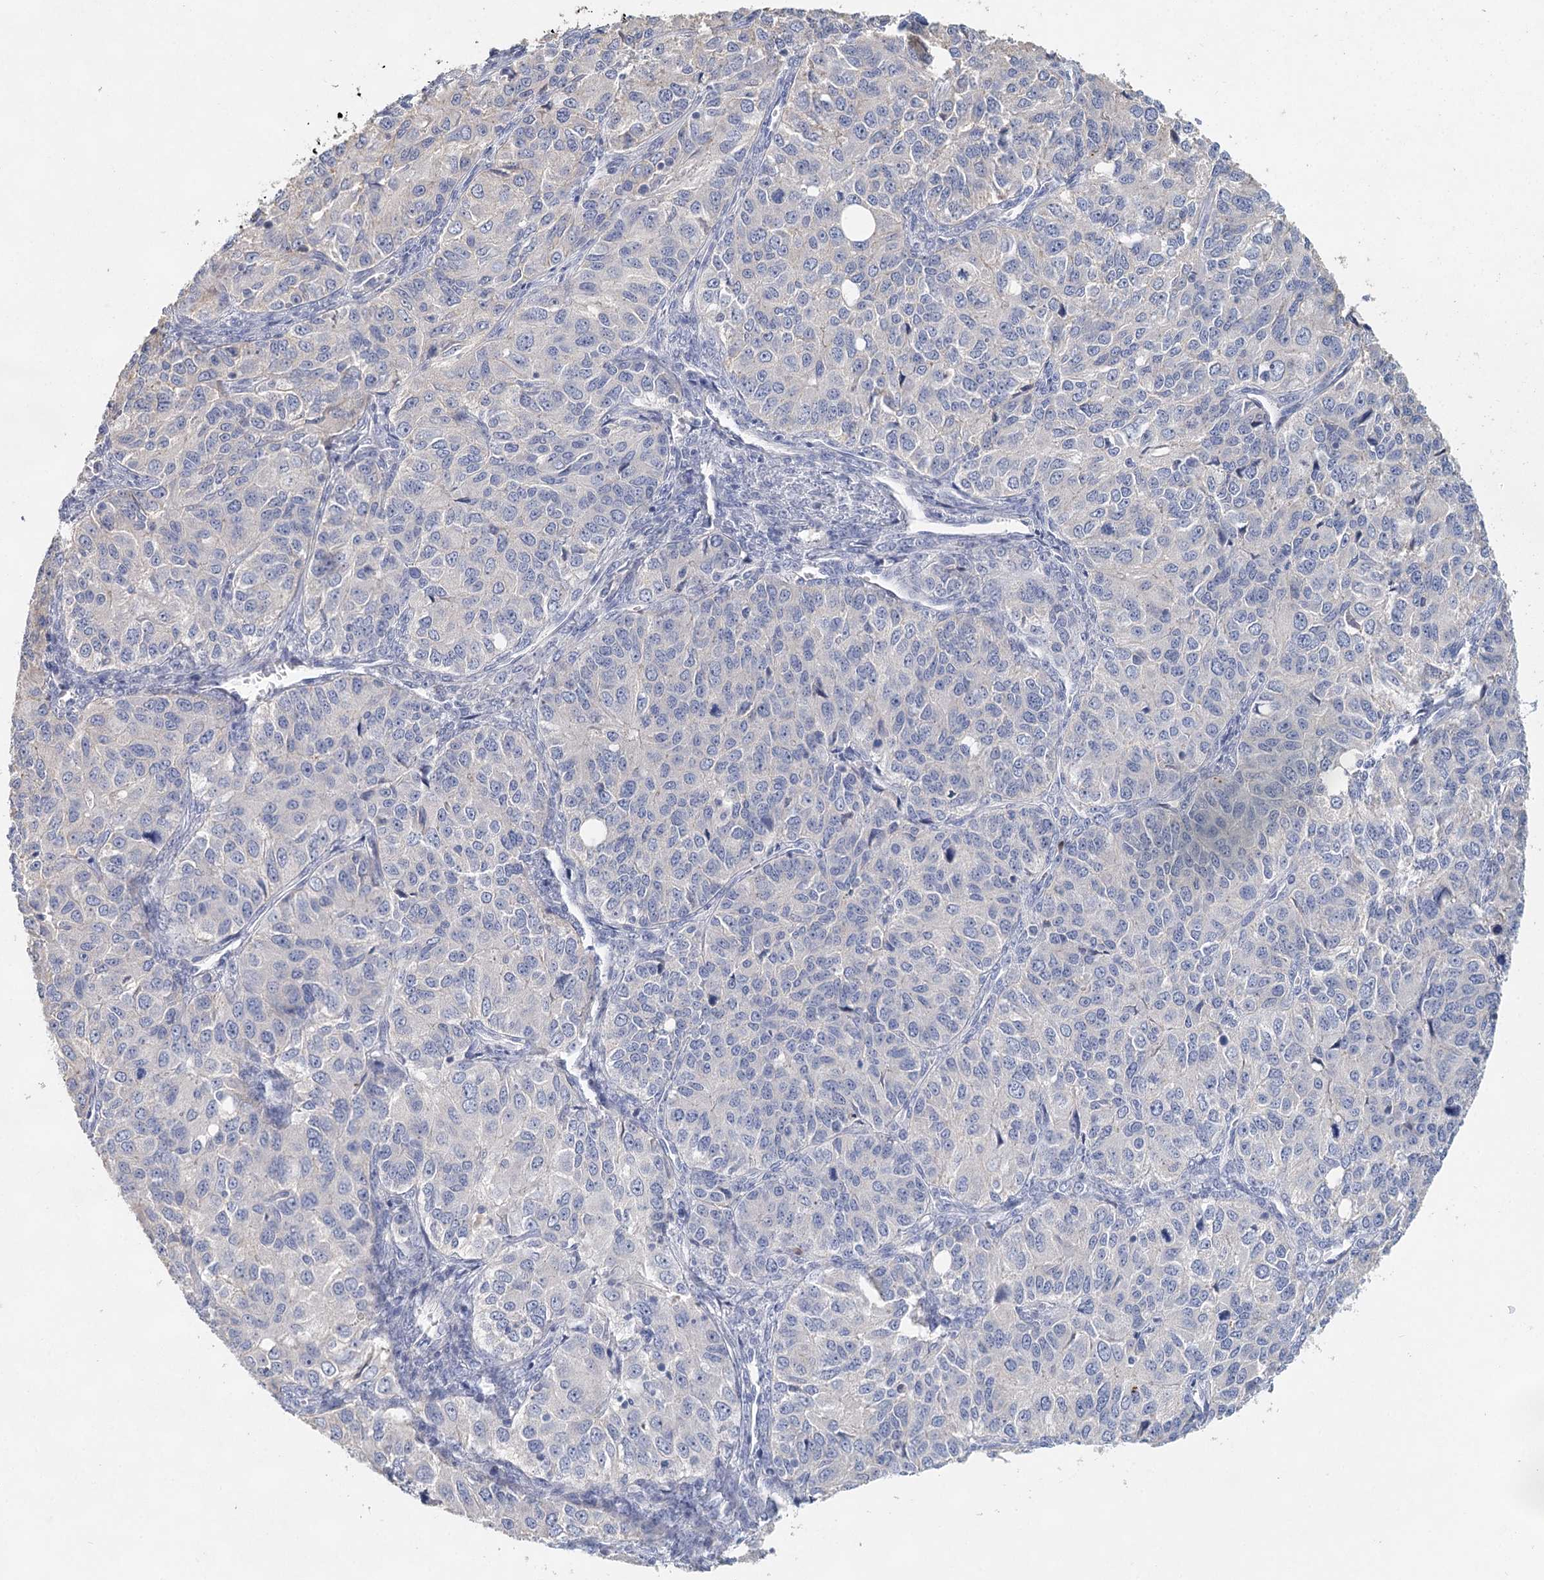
{"staining": {"intensity": "negative", "quantity": "none", "location": "none"}, "tissue": "ovarian cancer", "cell_type": "Tumor cells", "image_type": "cancer", "snomed": [{"axis": "morphology", "description": "Carcinoma, endometroid"}, {"axis": "topography", "description": "Ovary"}], "caption": "The image reveals no significant positivity in tumor cells of ovarian endometroid carcinoma. (Brightfield microscopy of DAB (3,3'-diaminobenzidine) immunohistochemistry (IHC) at high magnification).", "gene": "MYL6B", "patient": {"sex": "female", "age": 51}}